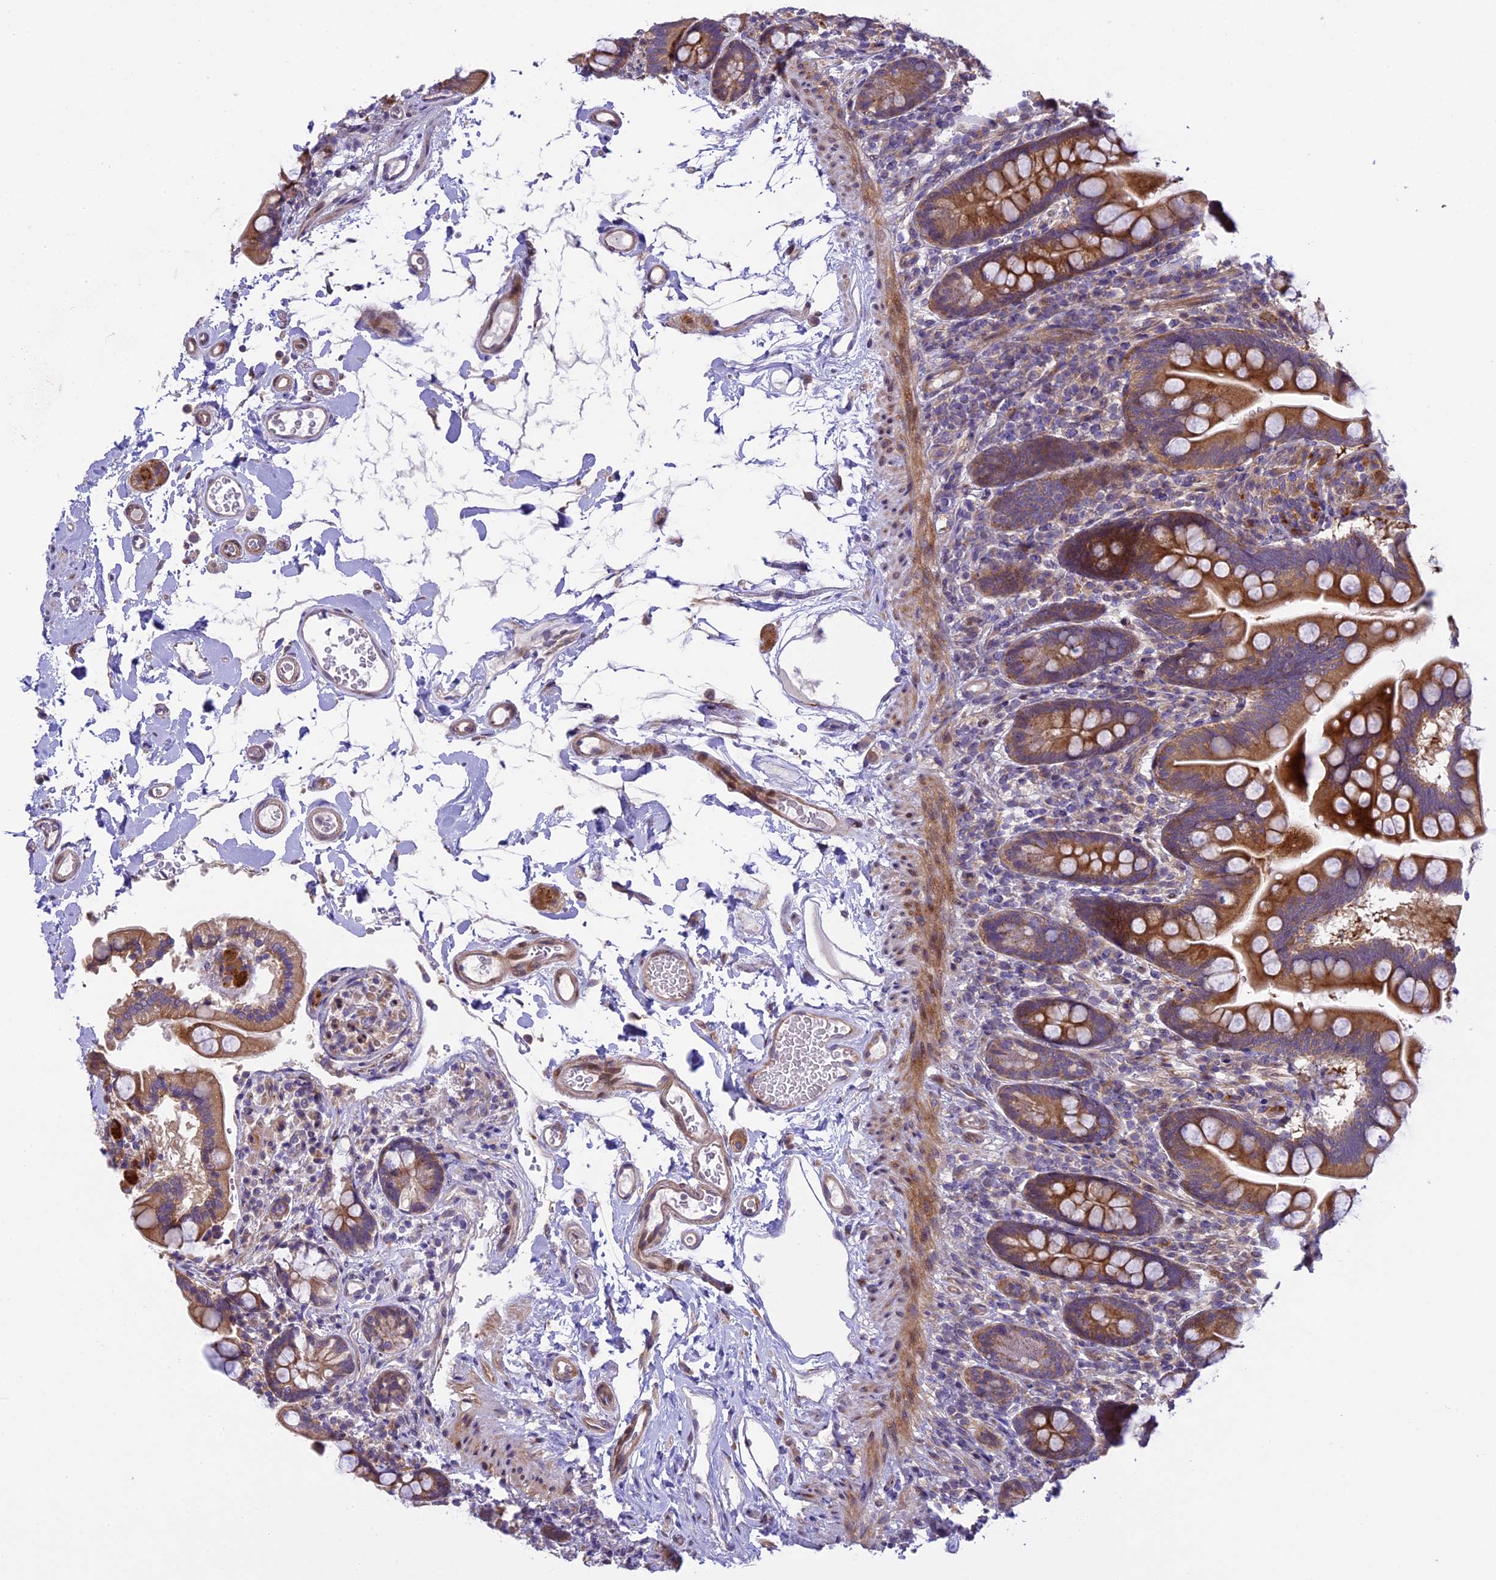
{"staining": {"intensity": "moderate", "quantity": ">75%", "location": "cytoplasmic/membranous"}, "tissue": "small intestine", "cell_type": "Glandular cells", "image_type": "normal", "snomed": [{"axis": "morphology", "description": "Normal tissue, NOS"}, {"axis": "topography", "description": "Small intestine"}], "caption": "Immunohistochemistry (IHC) (DAB) staining of normal small intestine shows moderate cytoplasmic/membranous protein positivity in about >75% of glandular cells.", "gene": "SPIRE1", "patient": {"sex": "female", "age": 64}}